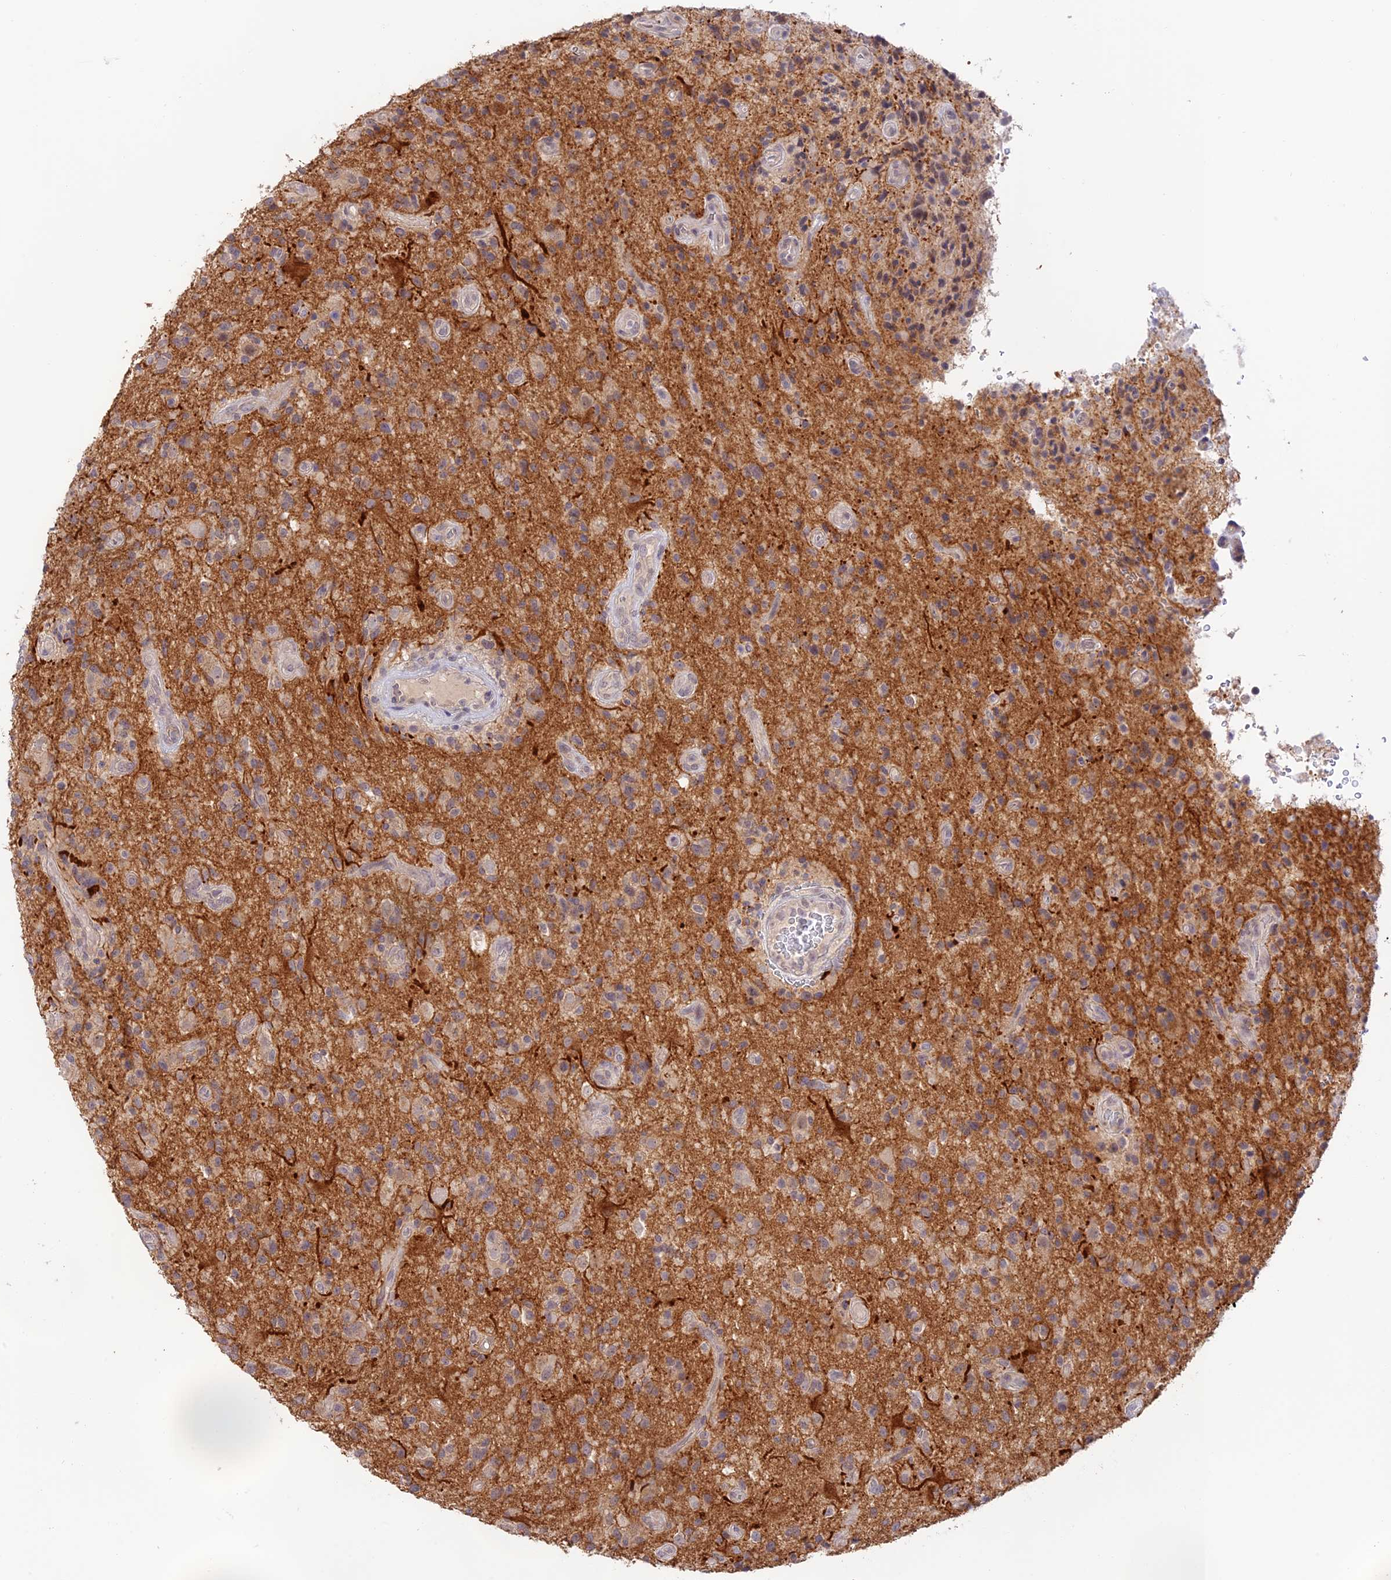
{"staining": {"intensity": "negative", "quantity": "none", "location": "none"}, "tissue": "glioma", "cell_type": "Tumor cells", "image_type": "cancer", "snomed": [{"axis": "morphology", "description": "Glioma, malignant, High grade"}, {"axis": "topography", "description": "Brain"}], "caption": "The histopathology image displays no significant expression in tumor cells of glioma.", "gene": "CAMSAP3", "patient": {"sex": "male", "age": 47}}